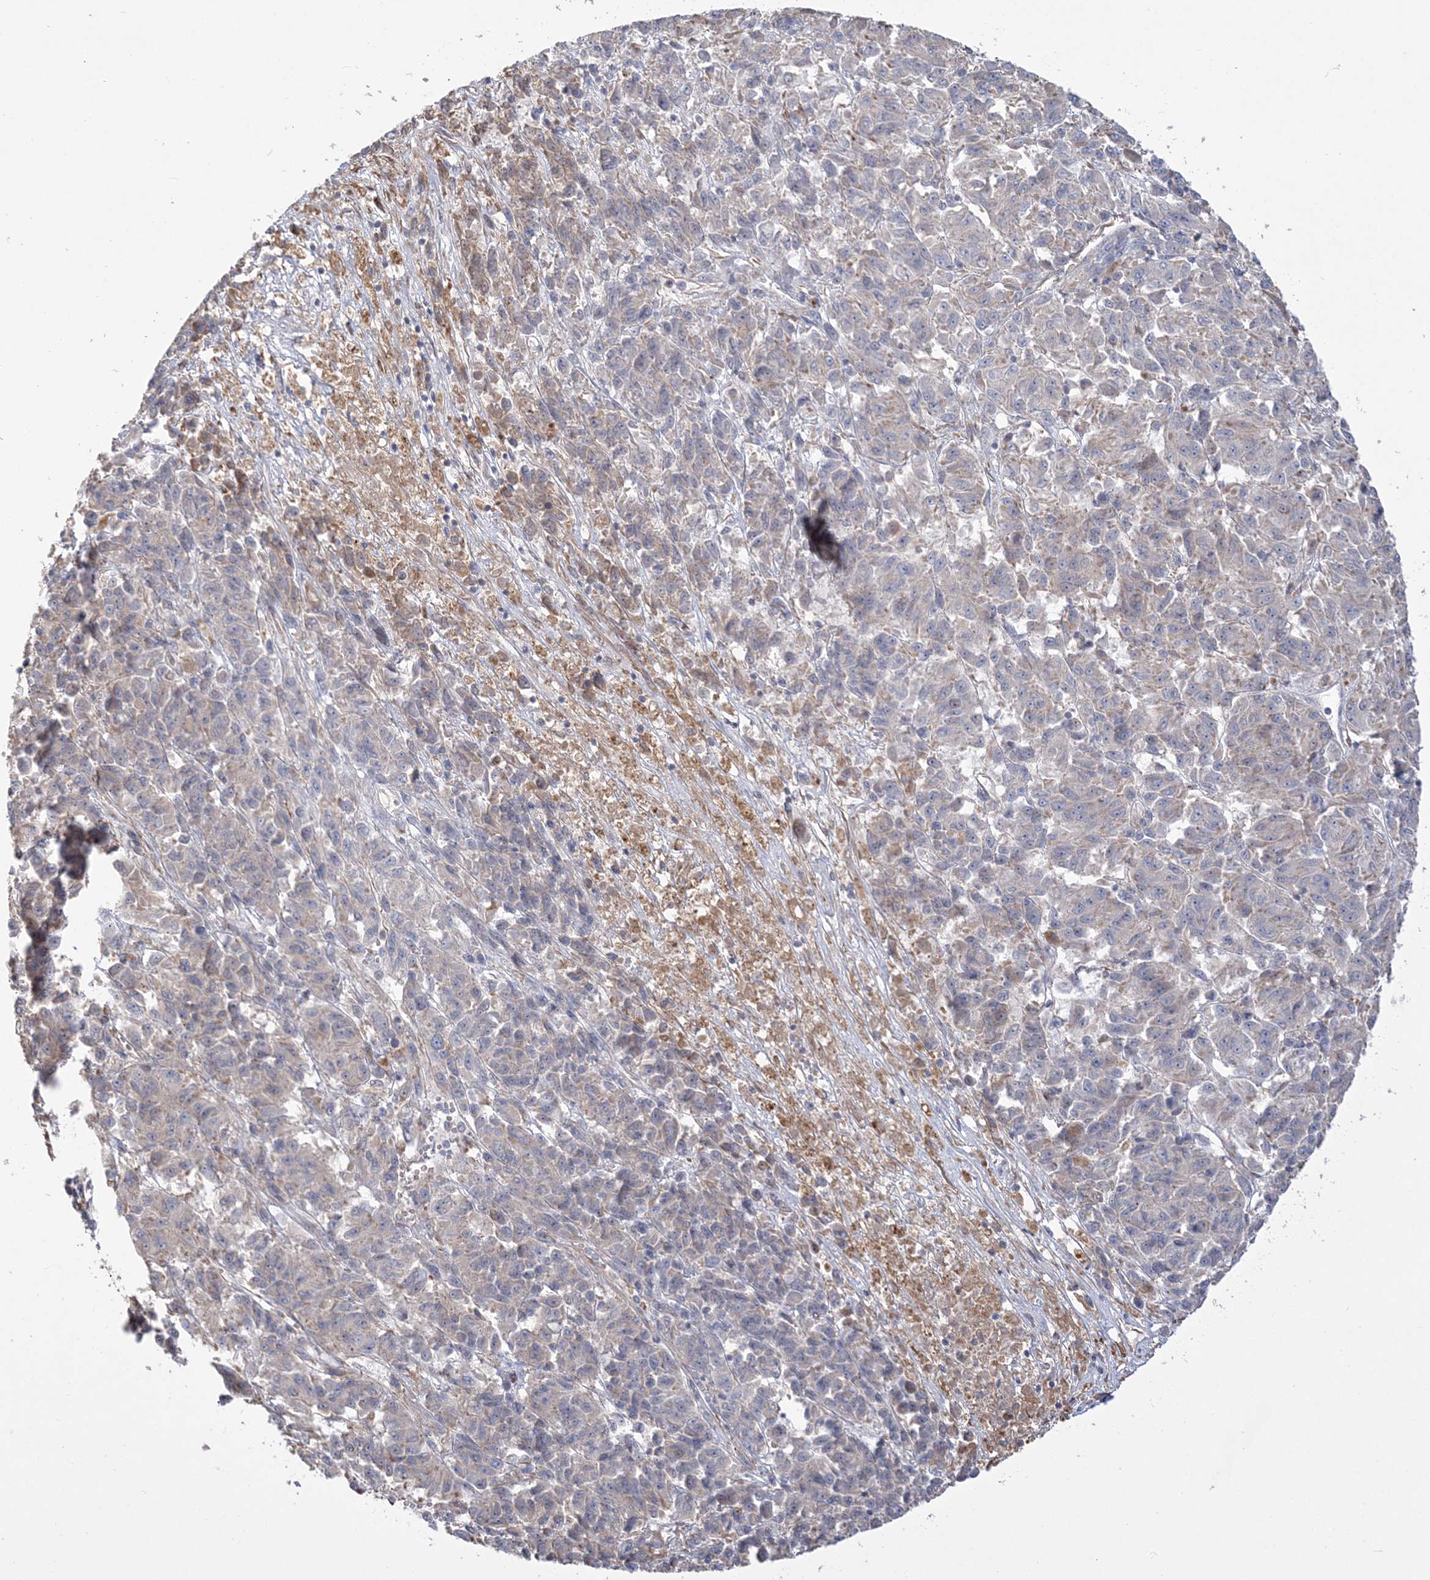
{"staining": {"intensity": "negative", "quantity": "none", "location": "none"}, "tissue": "melanoma", "cell_type": "Tumor cells", "image_type": "cancer", "snomed": [{"axis": "morphology", "description": "Malignant melanoma, Metastatic site"}, {"axis": "topography", "description": "Lung"}], "caption": "A micrograph of human melanoma is negative for staining in tumor cells.", "gene": "ZNF821", "patient": {"sex": "male", "age": 64}}